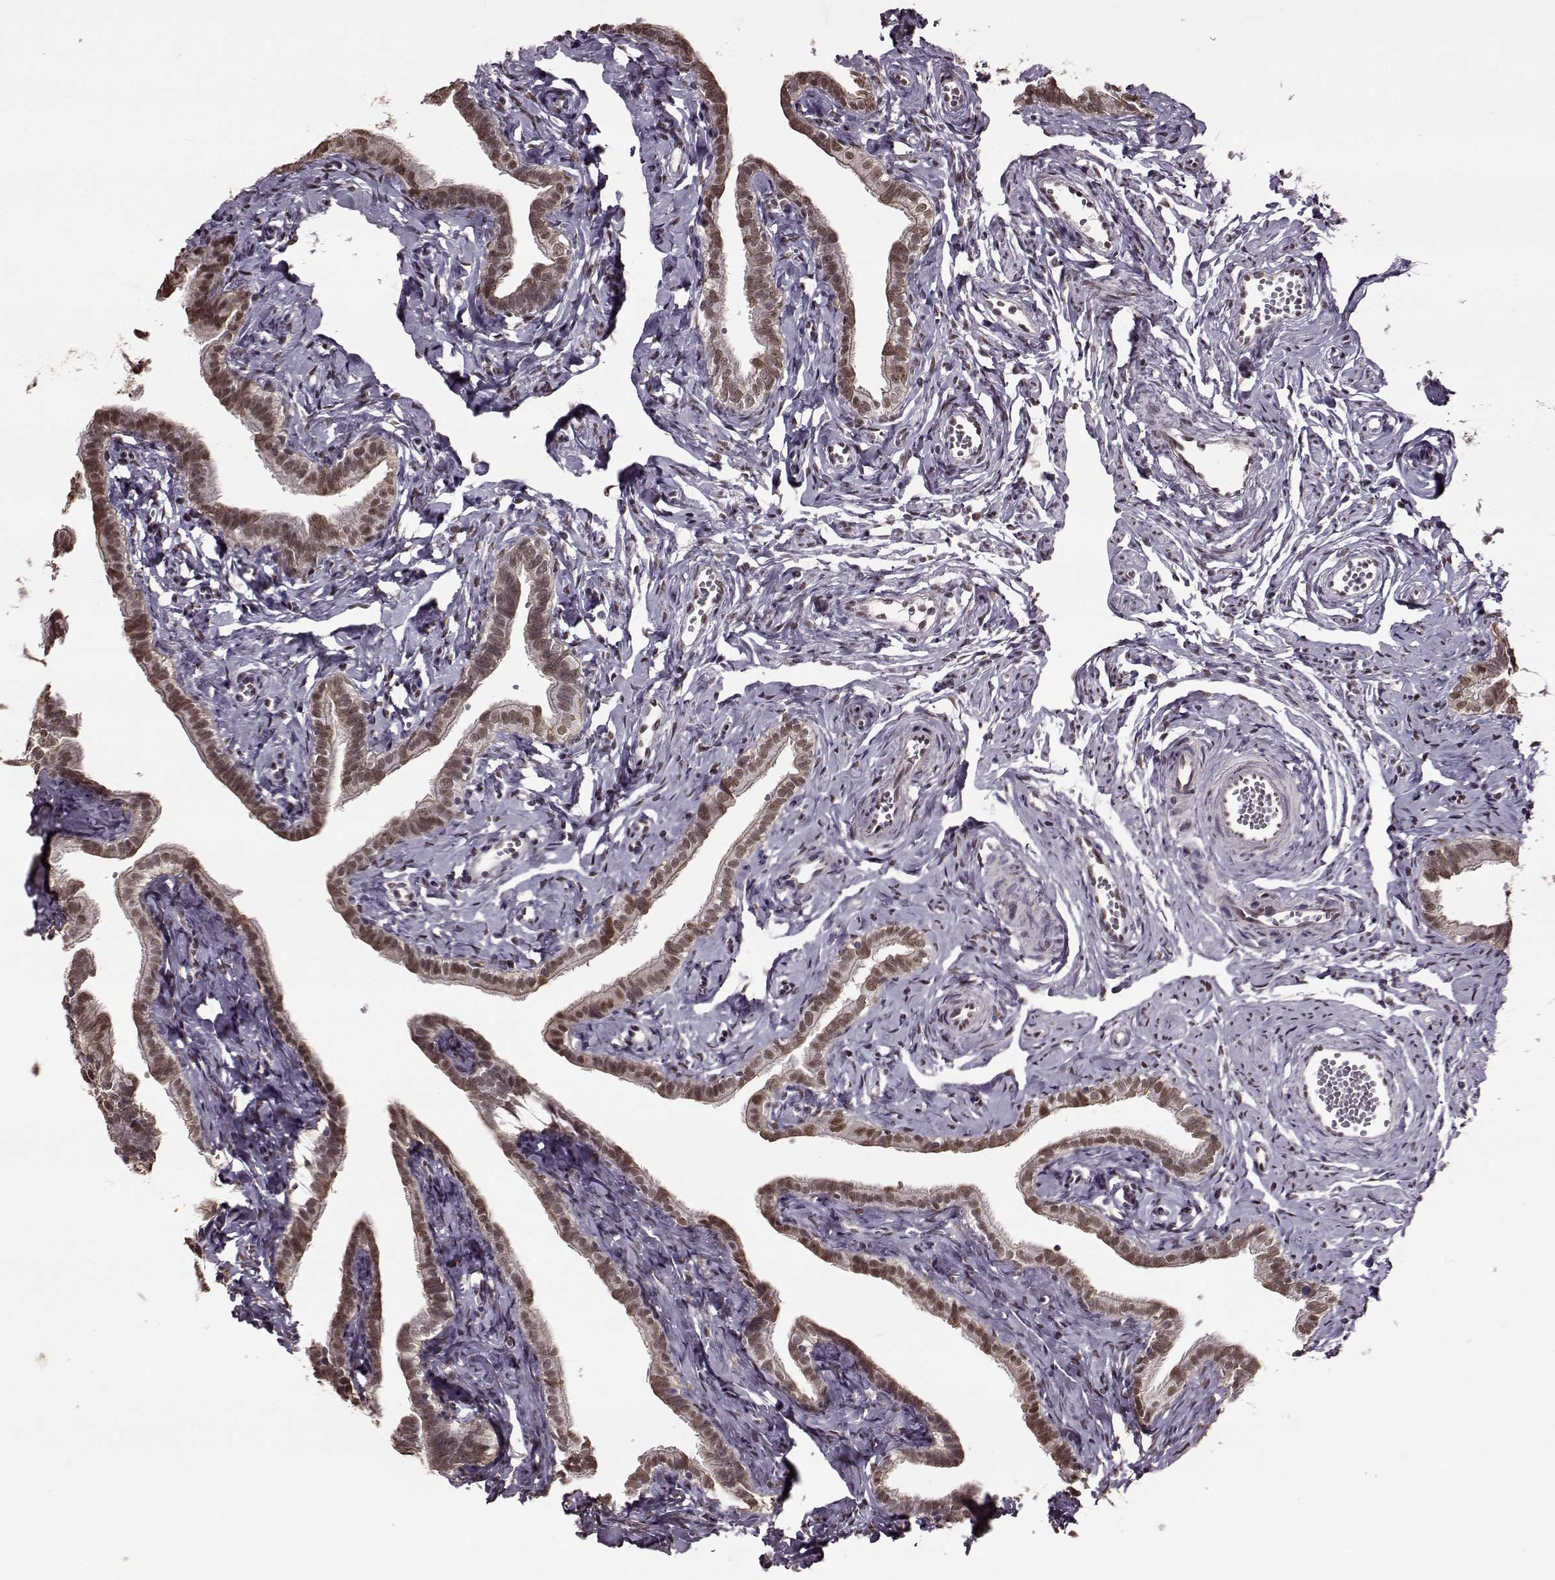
{"staining": {"intensity": "weak", "quantity": ">75%", "location": "nuclear"}, "tissue": "fallopian tube", "cell_type": "Glandular cells", "image_type": "normal", "snomed": [{"axis": "morphology", "description": "Normal tissue, NOS"}, {"axis": "topography", "description": "Fallopian tube"}], "caption": "DAB (3,3'-diaminobenzidine) immunohistochemical staining of benign fallopian tube reveals weak nuclear protein positivity in approximately >75% of glandular cells.", "gene": "FTO", "patient": {"sex": "female", "age": 41}}